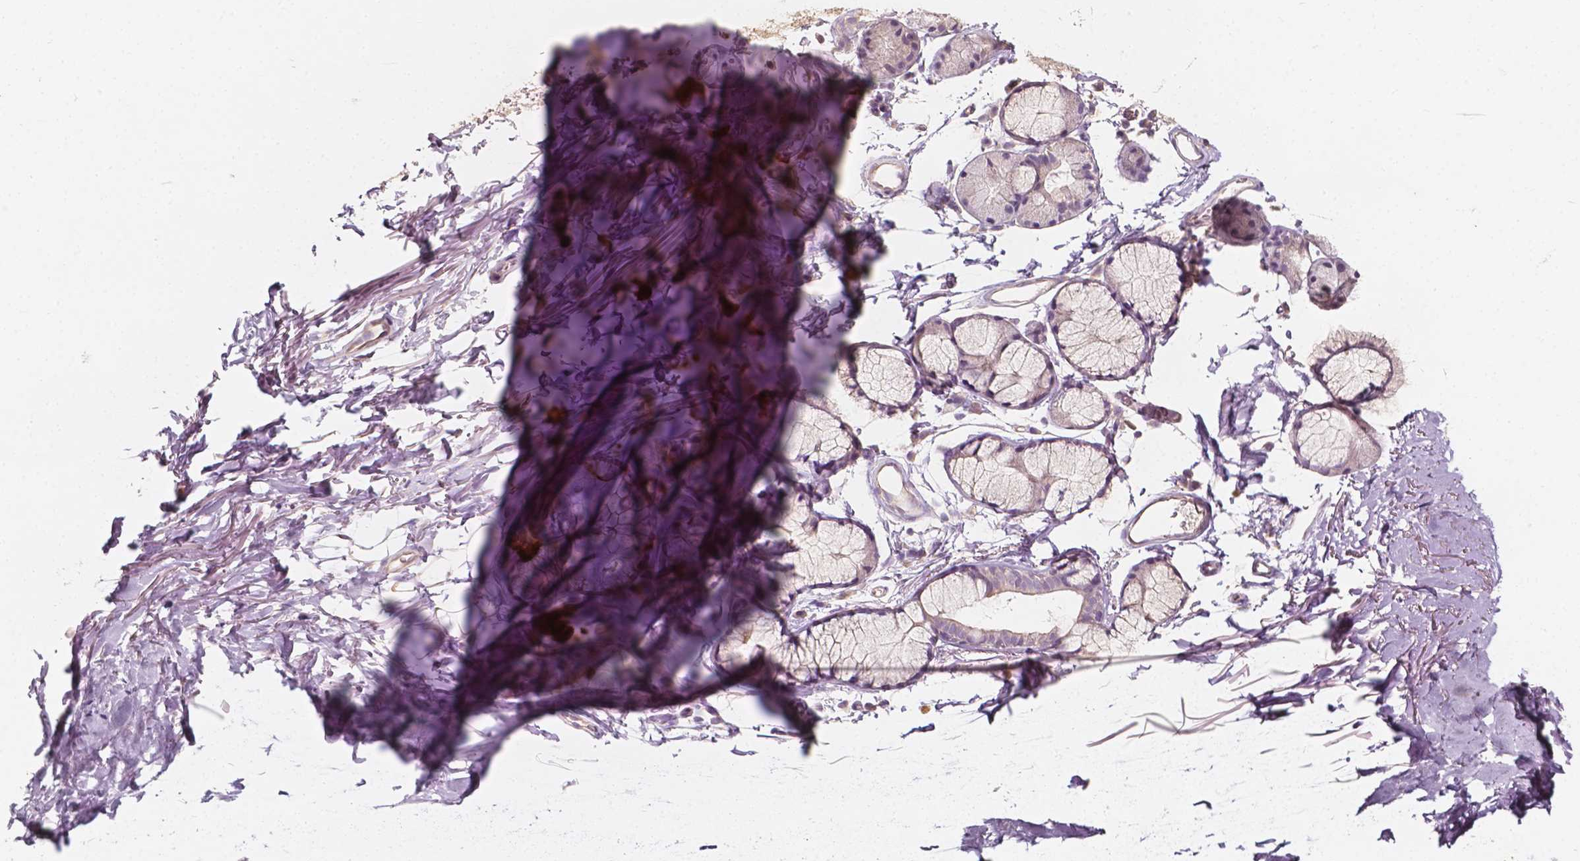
{"staining": {"intensity": "negative", "quantity": "none", "location": "none"}, "tissue": "soft tissue", "cell_type": "Chondrocytes", "image_type": "normal", "snomed": [{"axis": "morphology", "description": "Normal tissue, NOS"}, {"axis": "topography", "description": "Cartilage tissue"}, {"axis": "topography", "description": "Bronchus"}], "caption": "IHC of unremarkable human soft tissue demonstrates no expression in chondrocytes.", "gene": "NPC1L1", "patient": {"sex": "female", "age": 79}}